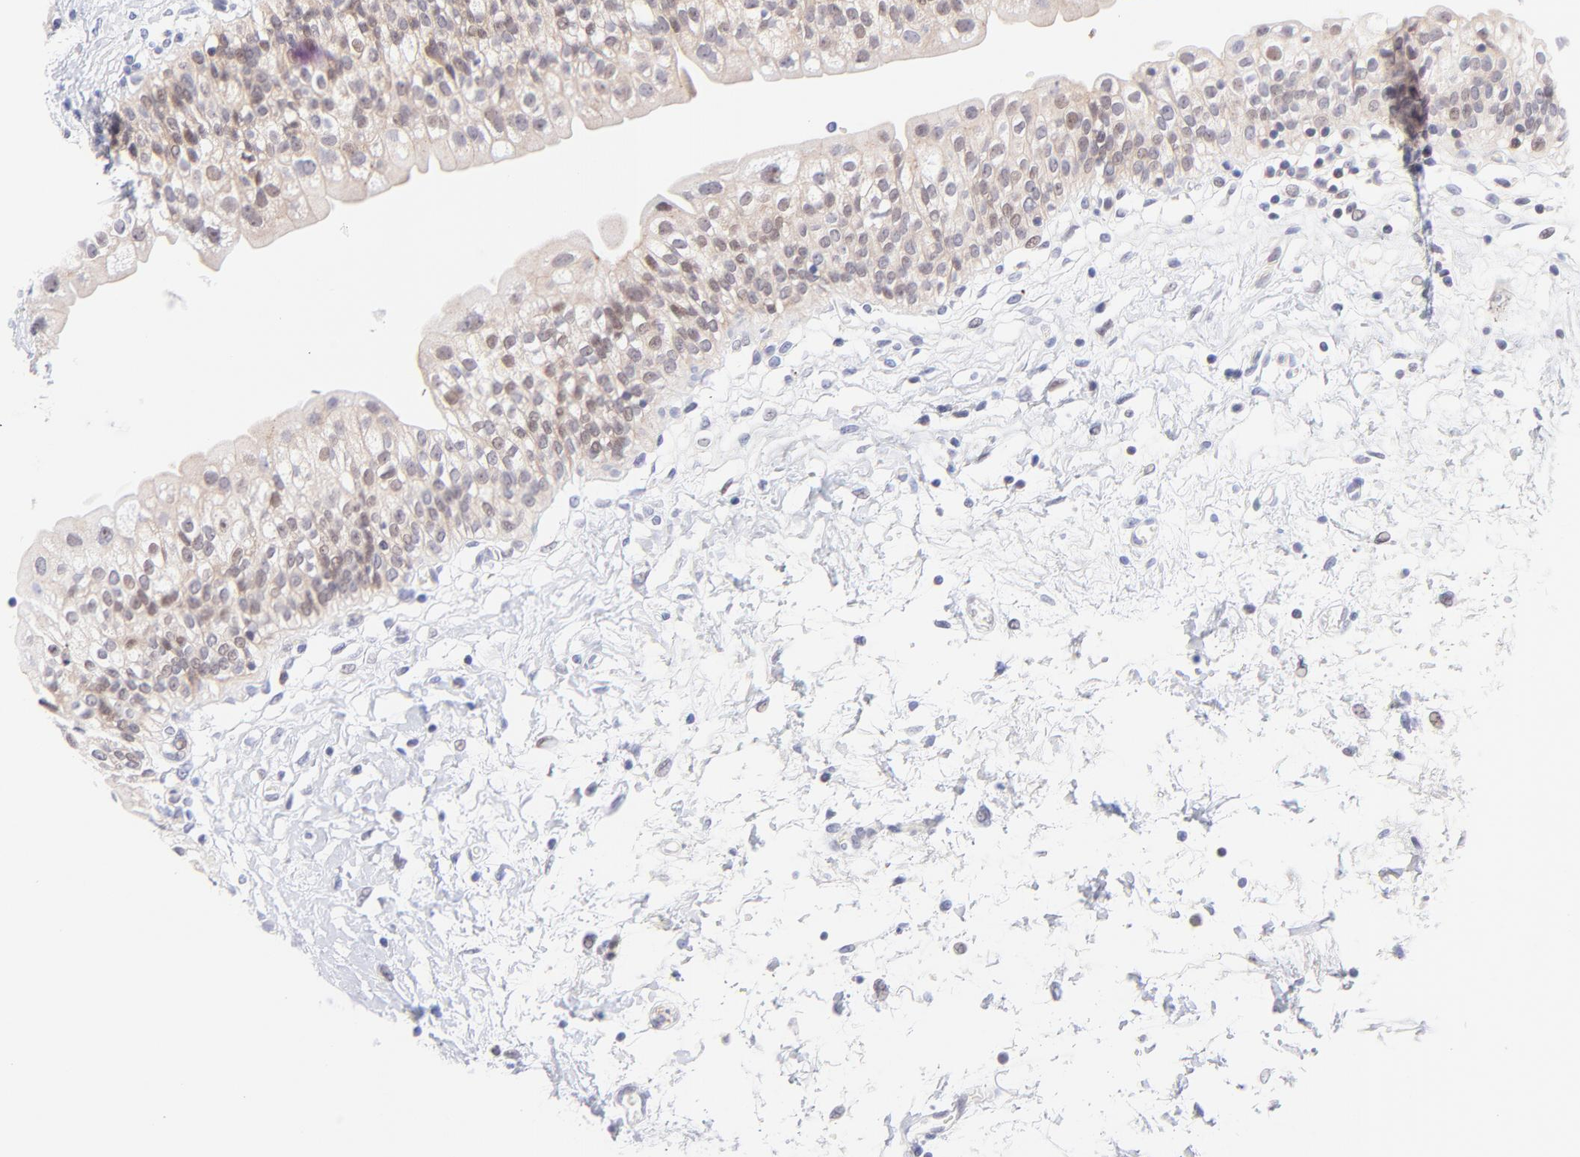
{"staining": {"intensity": "moderate", "quantity": "25%-75%", "location": "cytoplasmic/membranous,nuclear"}, "tissue": "urinary bladder", "cell_type": "Urothelial cells", "image_type": "normal", "snomed": [{"axis": "morphology", "description": "Normal tissue, NOS"}, {"axis": "topography", "description": "Urinary bladder"}], "caption": "An image showing moderate cytoplasmic/membranous,nuclear staining in about 25%-75% of urothelial cells in benign urinary bladder, as visualized by brown immunohistochemical staining.", "gene": "PBDC1", "patient": {"sex": "female", "age": 80}}